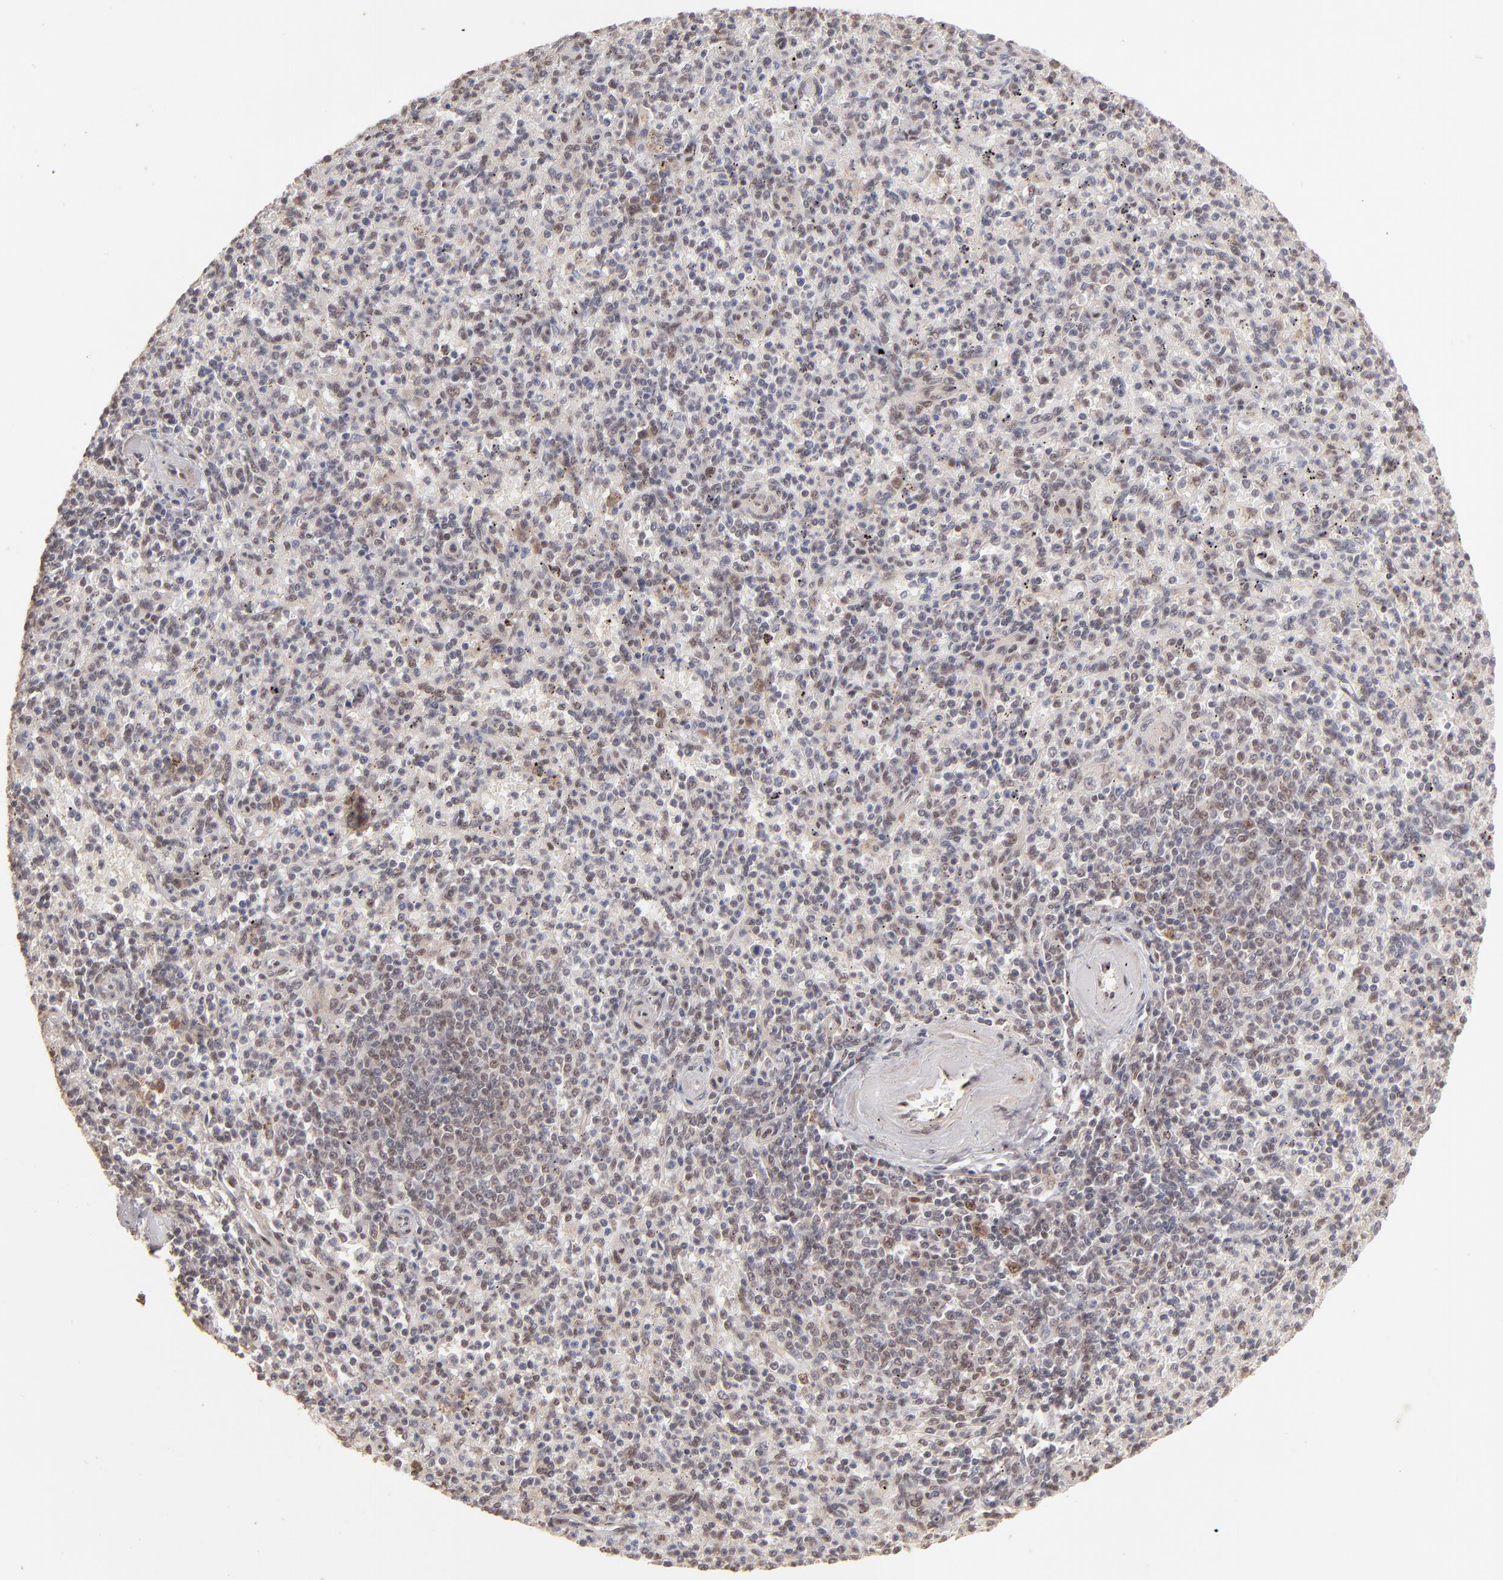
{"staining": {"intensity": "weak", "quantity": "25%-75%", "location": "nuclear"}, "tissue": "spleen", "cell_type": "Cells in red pulp", "image_type": "normal", "snomed": [{"axis": "morphology", "description": "Normal tissue, NOS"}, {"axis": "topography", "description": "Spleen"}], "caption": "DAB (3,3'-diaminobenzidine) immunohistochemical staining of normal spleen exhibits weak nuclear protein positivity in approximately 25%-75% of cells in red pulp.", "gene": "CLOCK", "patient": {"sex": "male", "age": 72}}